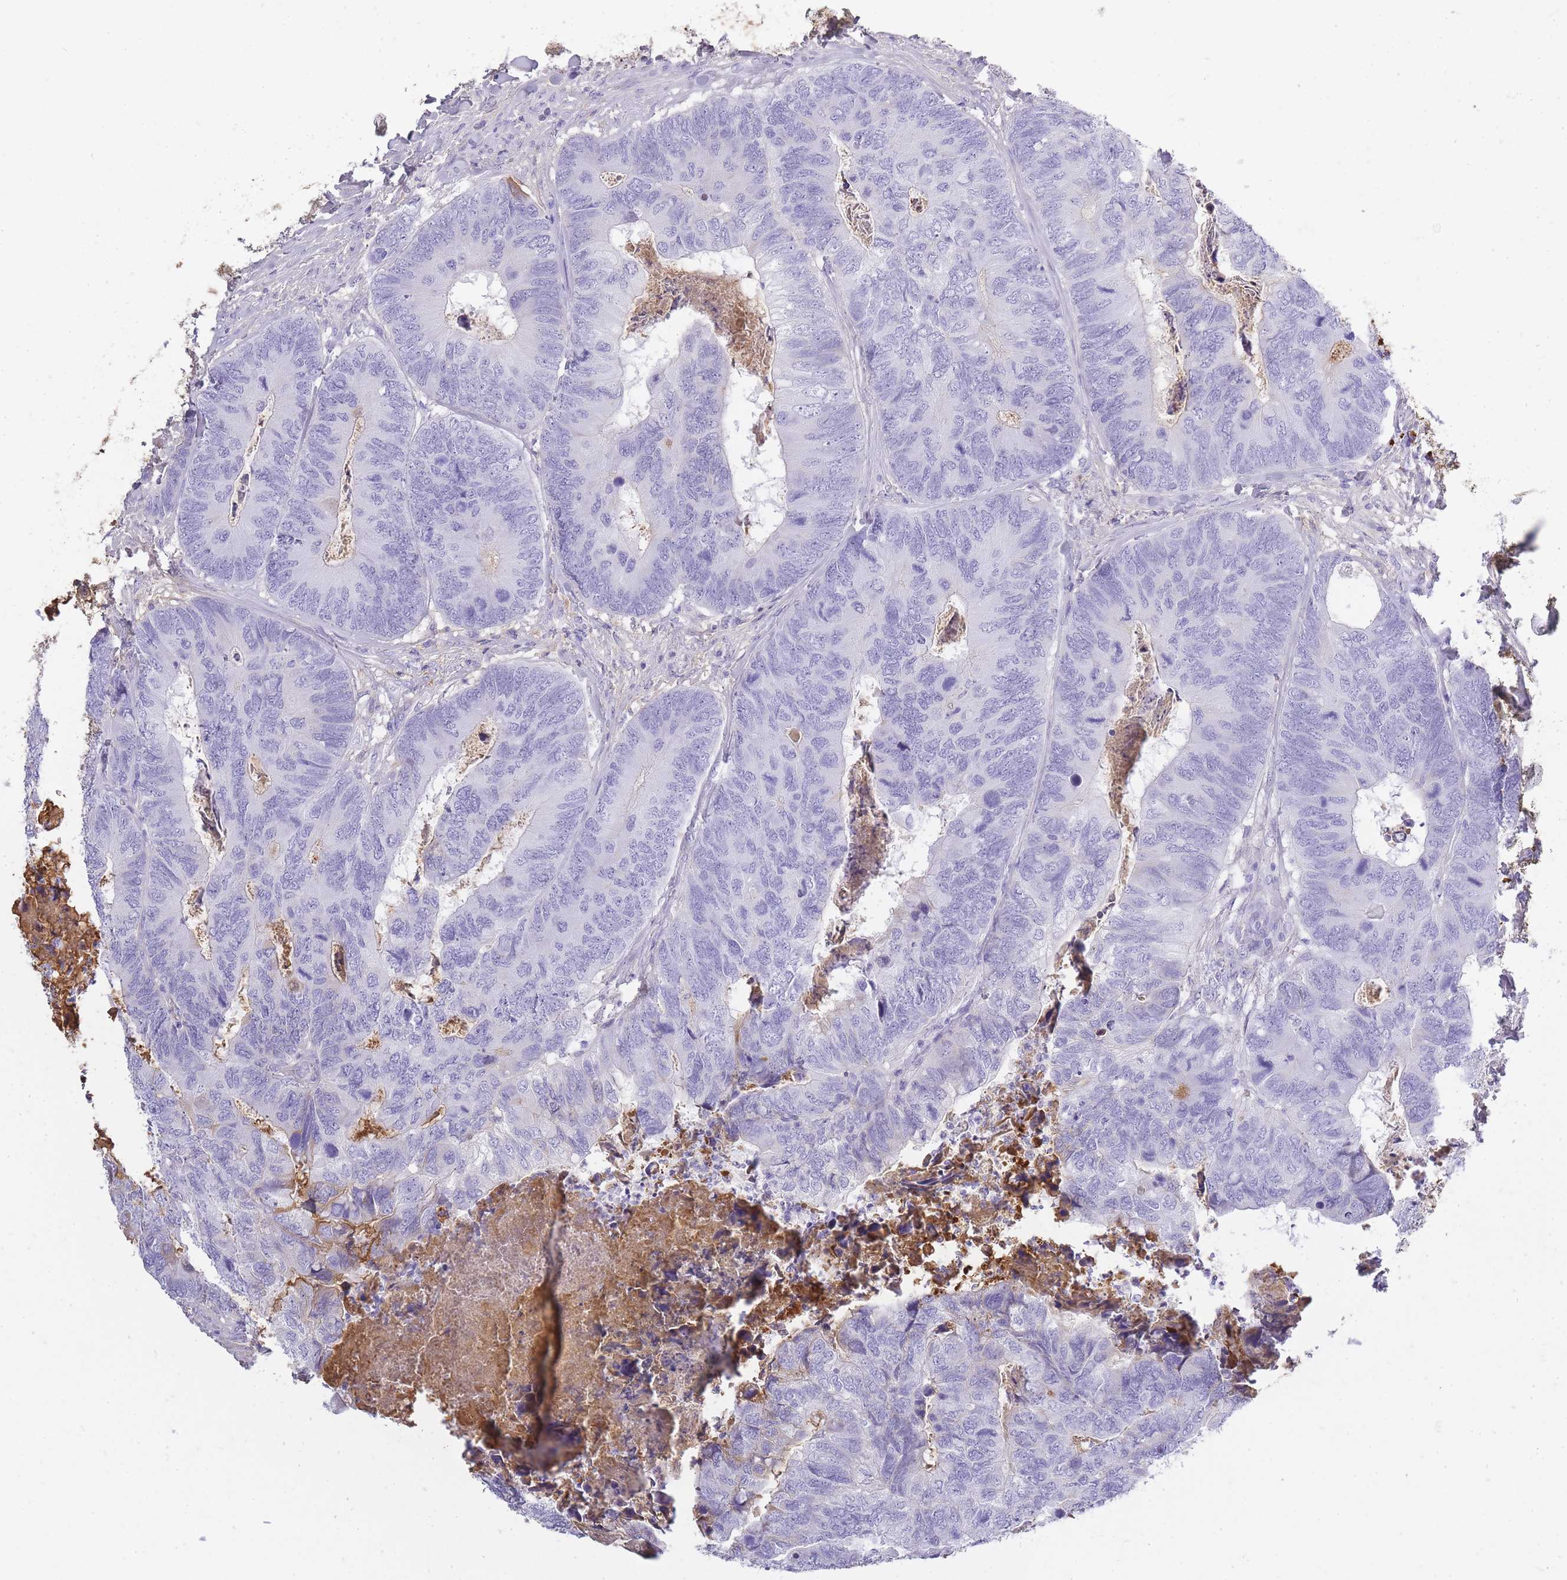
{"staining": {"intensity": "negative", "quantity": "none", "location": "none"}, "tissue": "colorectal cancer", "cell_type": "Tumor cells", "image_type": "cancer", "snomed": [{"axis": "morphology", "description": "Adenocarcinoma, NOS"}, {"axis": "topography", "description": "Colon"}], "caption": "High power microscopy micrograph of an immunohistochemistry (IHC) image of colorectal cancer (adenocarcinoma), revealing no significant staining in tumor cells.", "gene": "IGKV1D-42", "patient": {"sex": "female", "age": 67}}